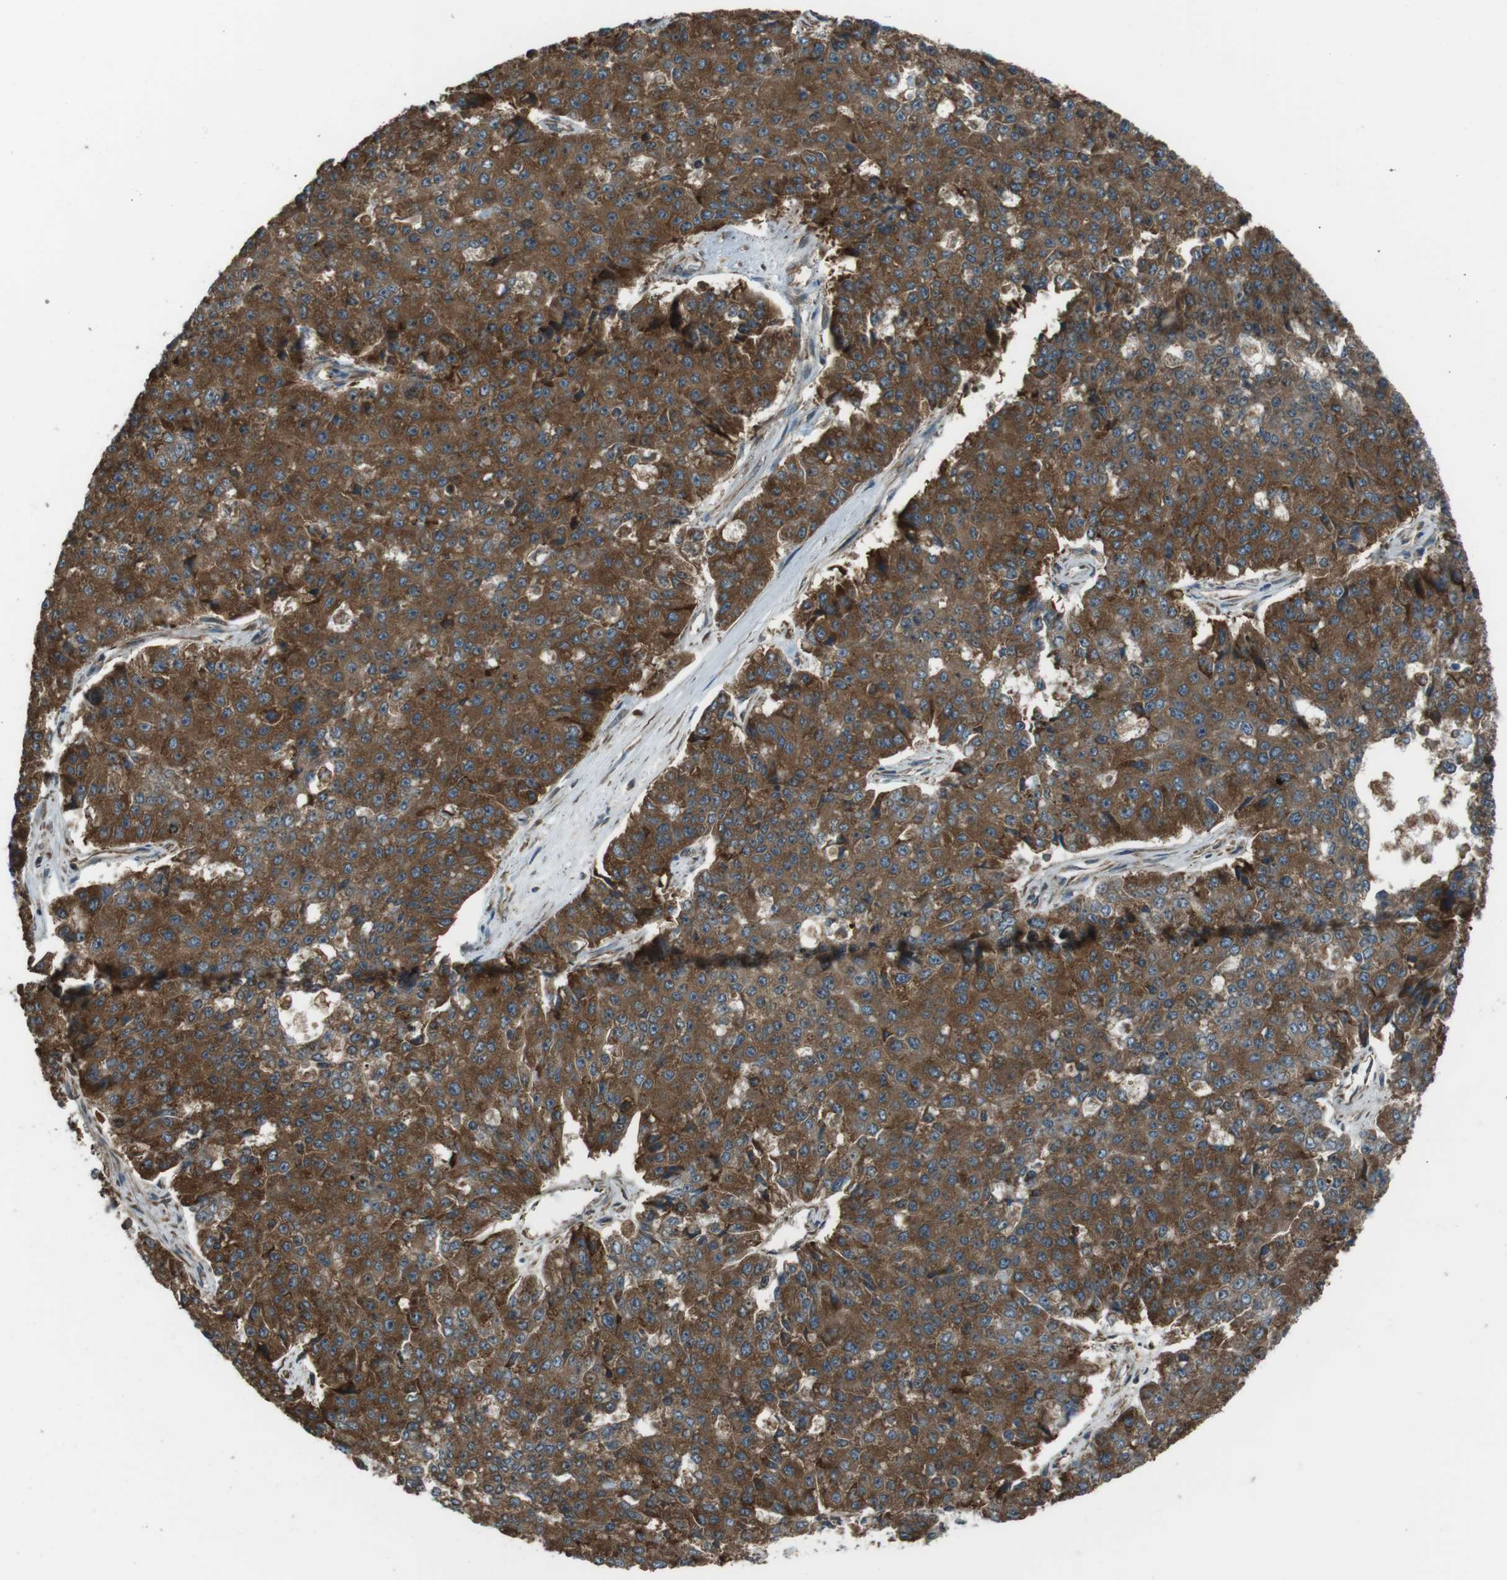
{"staining": {"intensity": "strong", "quantity": ">75%", "location": "cytoplasmic/membranous"}, "tissue": "pancreatic cancer", "cell_type": "Tumor cells", "image_type": "cancer", "snomed": [{"axis": "morphology", "description": "Adenocarcinoma, NOS"}, {"axis": "topography", "description": "Pancreas"}], "caption": "Strong cytoplasmic/membranous expression for a protein is seen in approximately >75% of tumor cells of pancreatic cancer using immunohistochemistry.", "gene": "PA2G4", "patient": {"sex": "male", "age": 50}}